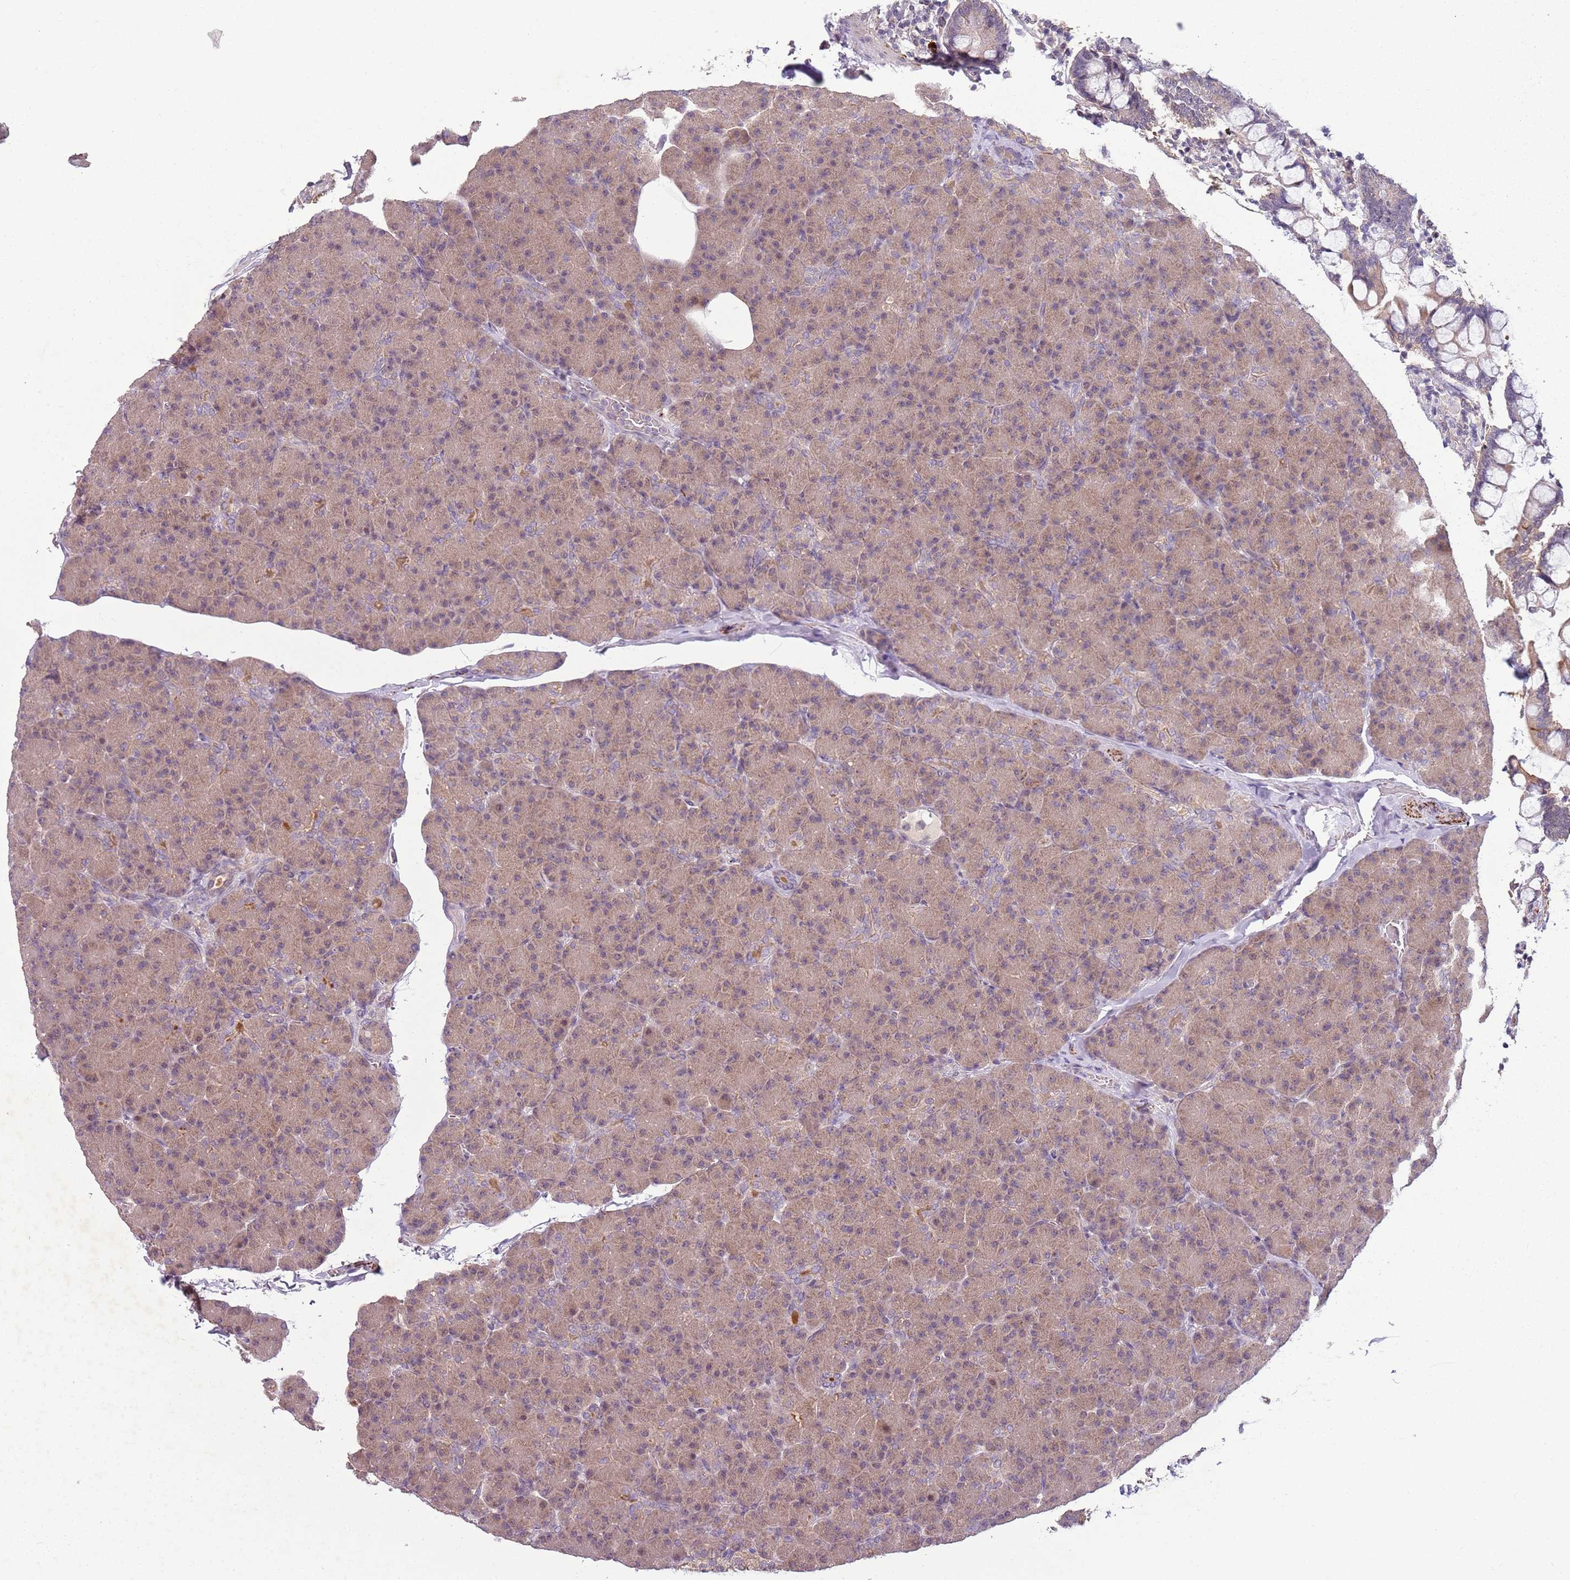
{"staining": {"intensity": "moderate", "quantity": "25%-75%", "location": "cytoplasmic/membranous"}, "tissue": "pancreas", "cell_type": "Exocrine glandular cells", "image_type": "normal", "snomed": [{"axis": "morphology", "description": "Normal tissue, NOS"}, {"axis": "topography", "description": "Pancreas"}], "caption": "IHC staining of unremarkable pancreas, which exhibits medium levels of moderate cytoplasmic/membranous staining in about 25%-75% of exocrine glandular cells indicating moderate cytoplasmic/membranous protein positivity. The staining was performed using DAB (3,3'-diaminobenzidine) (brown) for protein detection and nuclei were counterstained in hematoxylin (blue).", "gene": "TEKT4", "patient": {"sex": "female", "age": 43}}